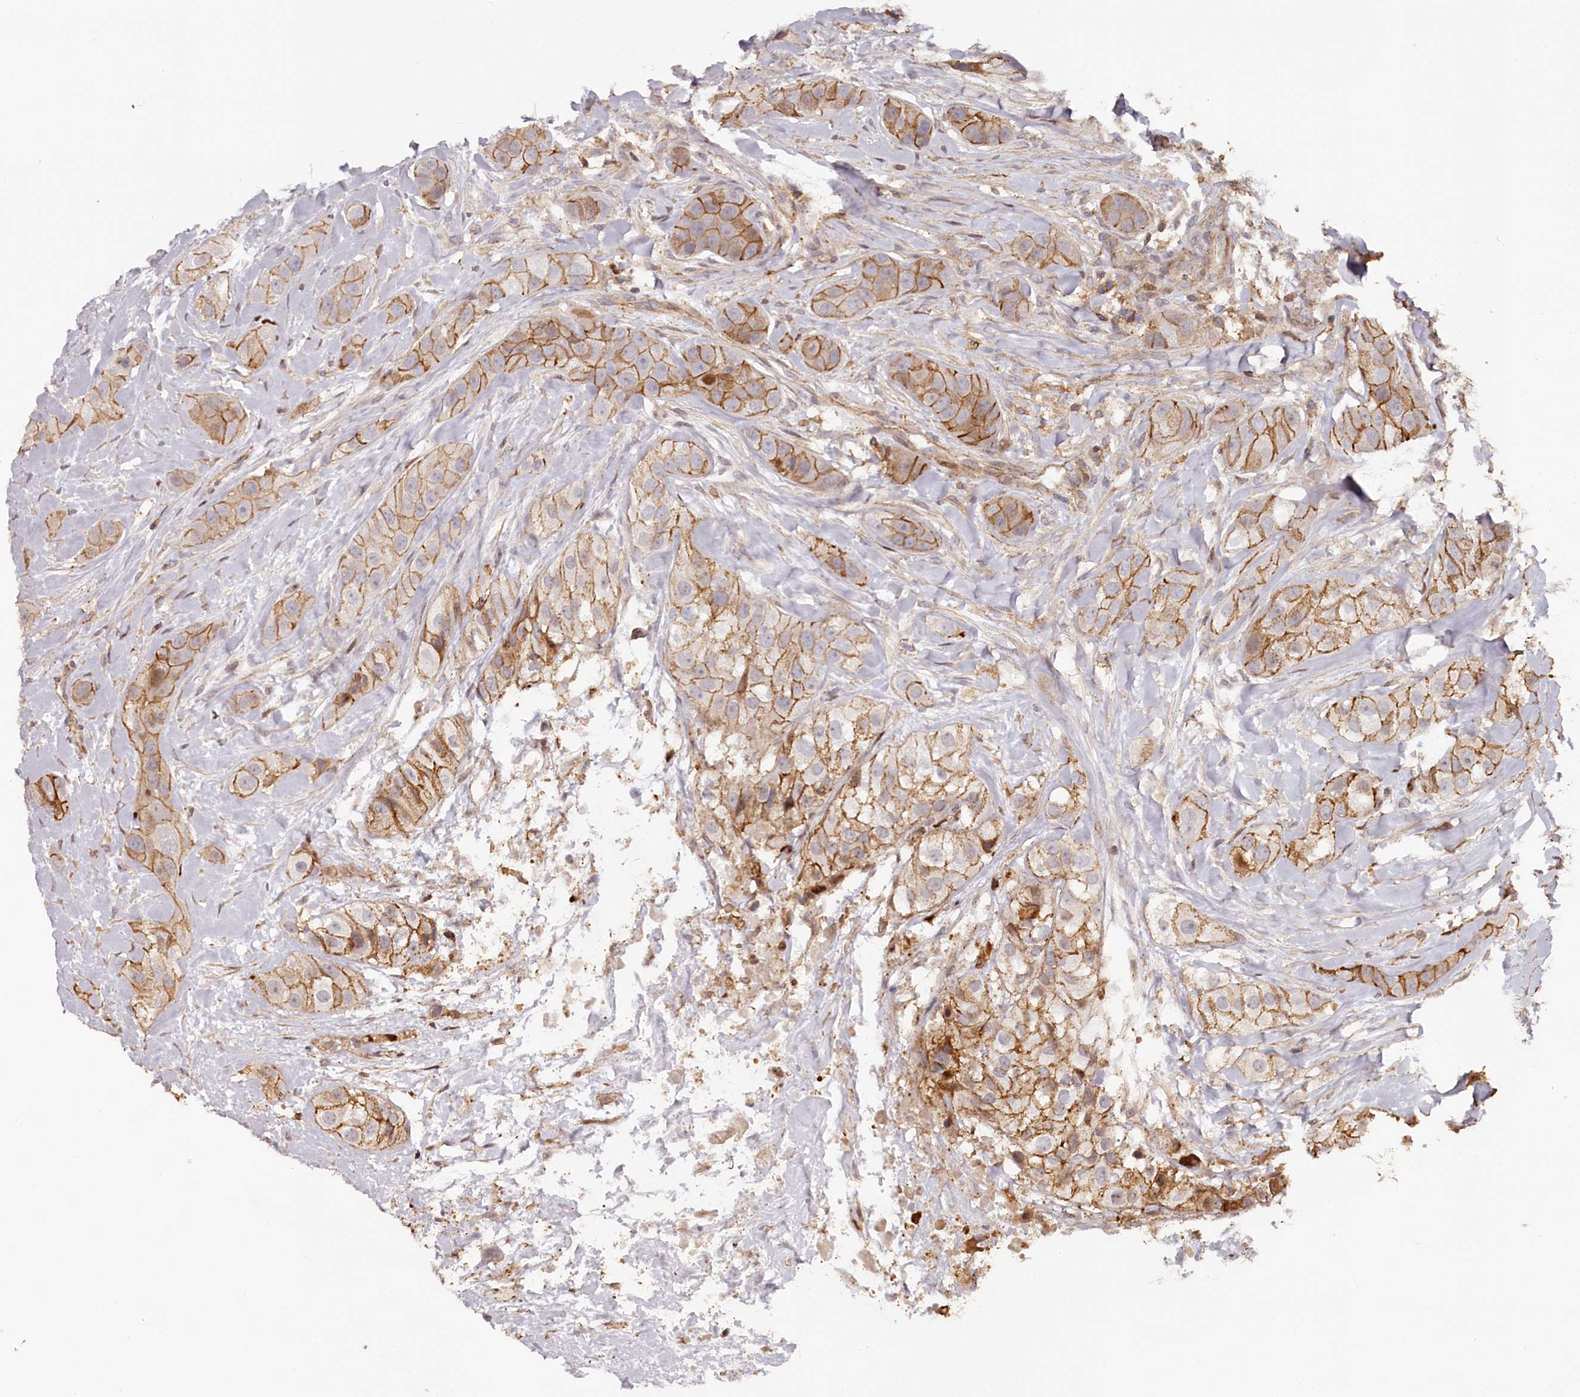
{"staining": {"intensity": "moderate", "quantity": ">75%", "location": "cytoplasmic/membranous"}, "tissue": "head and neck cancer", "cell_type": "Tumor cells", "image_type": "cancer", "snomed": [{"axis": "morphology", "description": "Normal tissue, NOS"}, {"axis": "morphology", "description": "Squamous cell carcinoma, NOS"}, {"axis": "topography", "description": "Skeletal muscle"}, {"axis": "topography", "description": "Head-Neck"}], "caption": "The micrograph demonstrates a brown stain indicating the presence of a protein in the cytoplasmic/membranous of tumor cells in squamous cell carcinoma (head and neck). Using DAB (brown) and hematoxylin (blue) stains, captured at high magnification using brightfield microscopy.", "gene": "KIF14", "patient": {"sex": "male", "age": 51}}